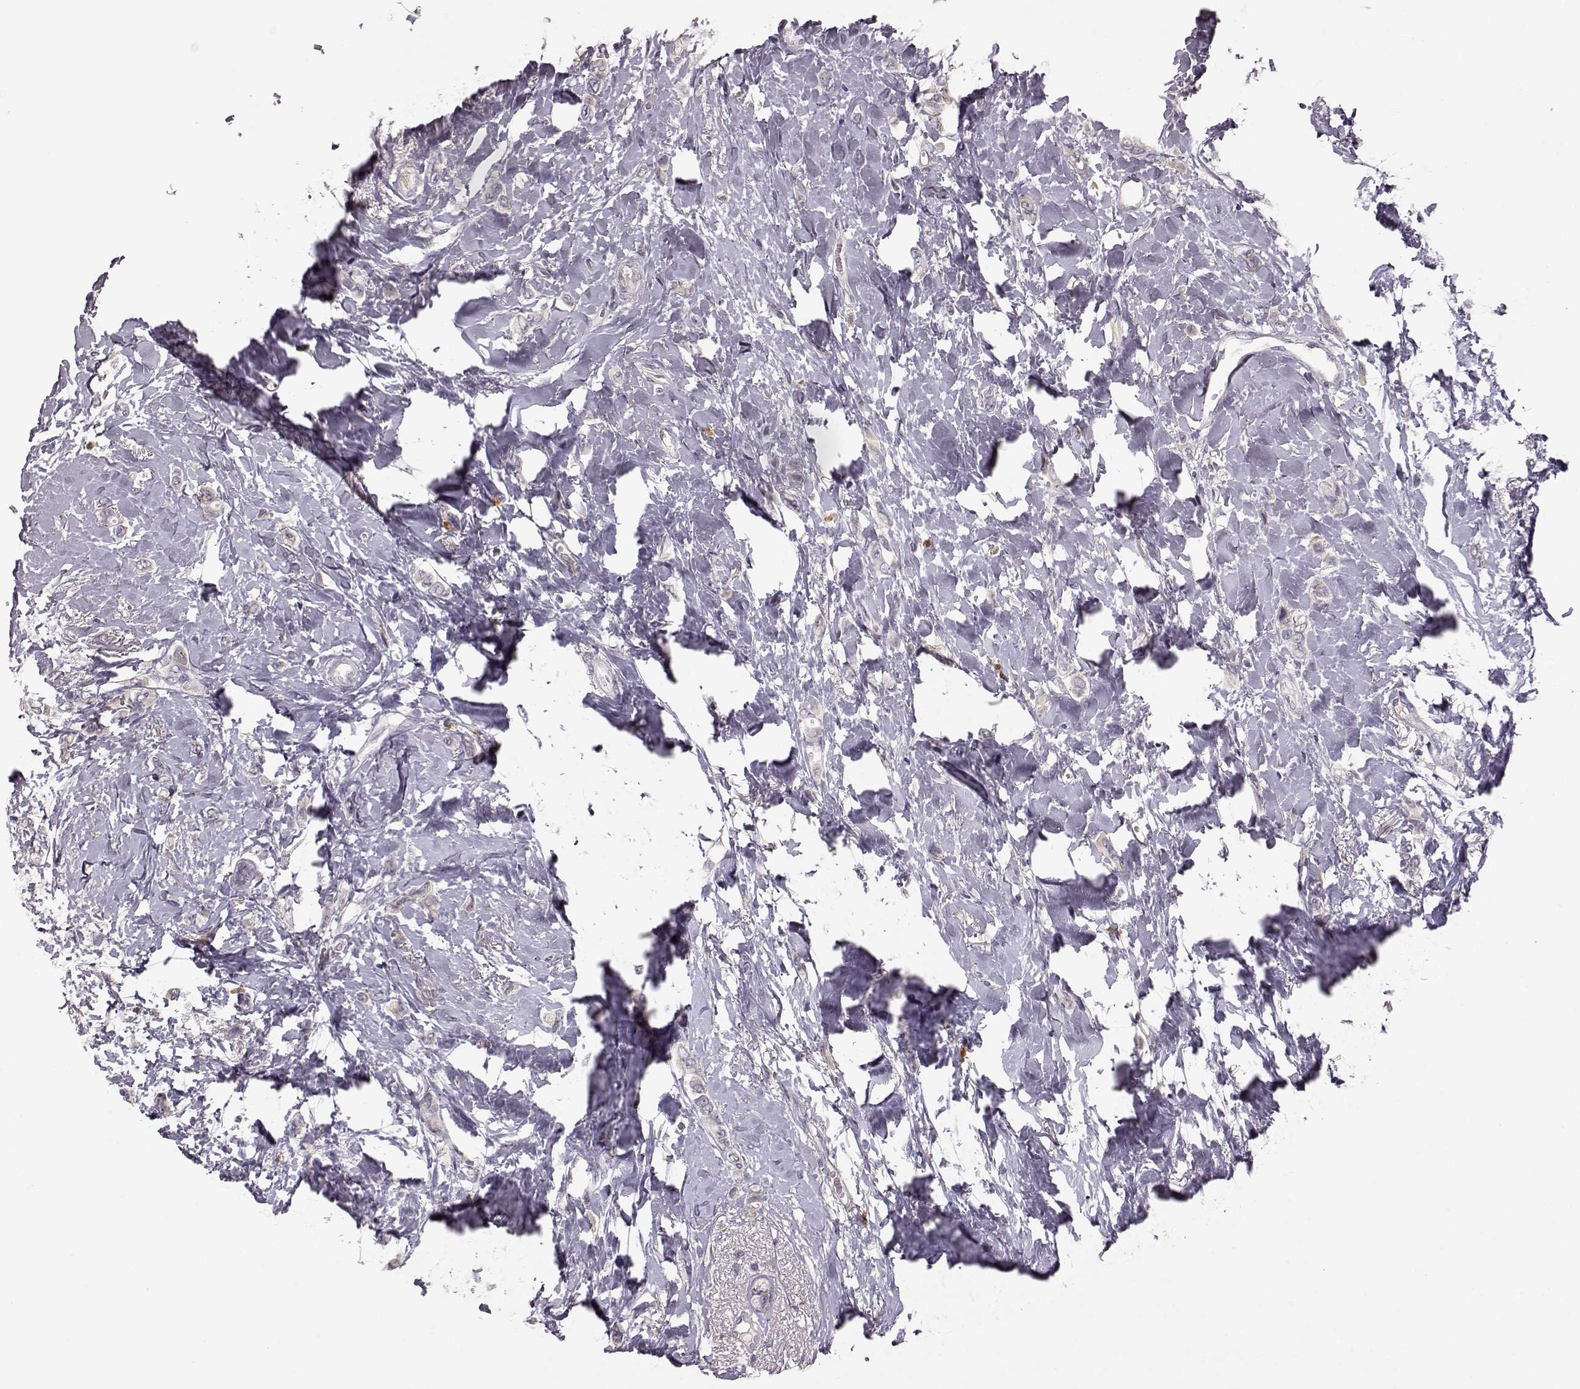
{"staining": {"intensity": "negative", "quantity": "none", "location": "none"}, "tissue": "breast cancer", "cell_type": "Tumor cells", "image_type": "cancer", "snomed": [{"axis": "morphology", "description": "Lobular carcinoma"}, {"axis": "topography", "description": "Breast"}], "caption": "DAB (3,3'-diaminobenzidine) immunohistochemical staining of human lobular carcinoma (breast) demonstrates no significant positivity in tumor cells. (Brightfield microscopy of DAB immunohistochemistry (IHC) at high magnification).", "gene": "GHR", "patient": {"sex": "female", "age": 66}}